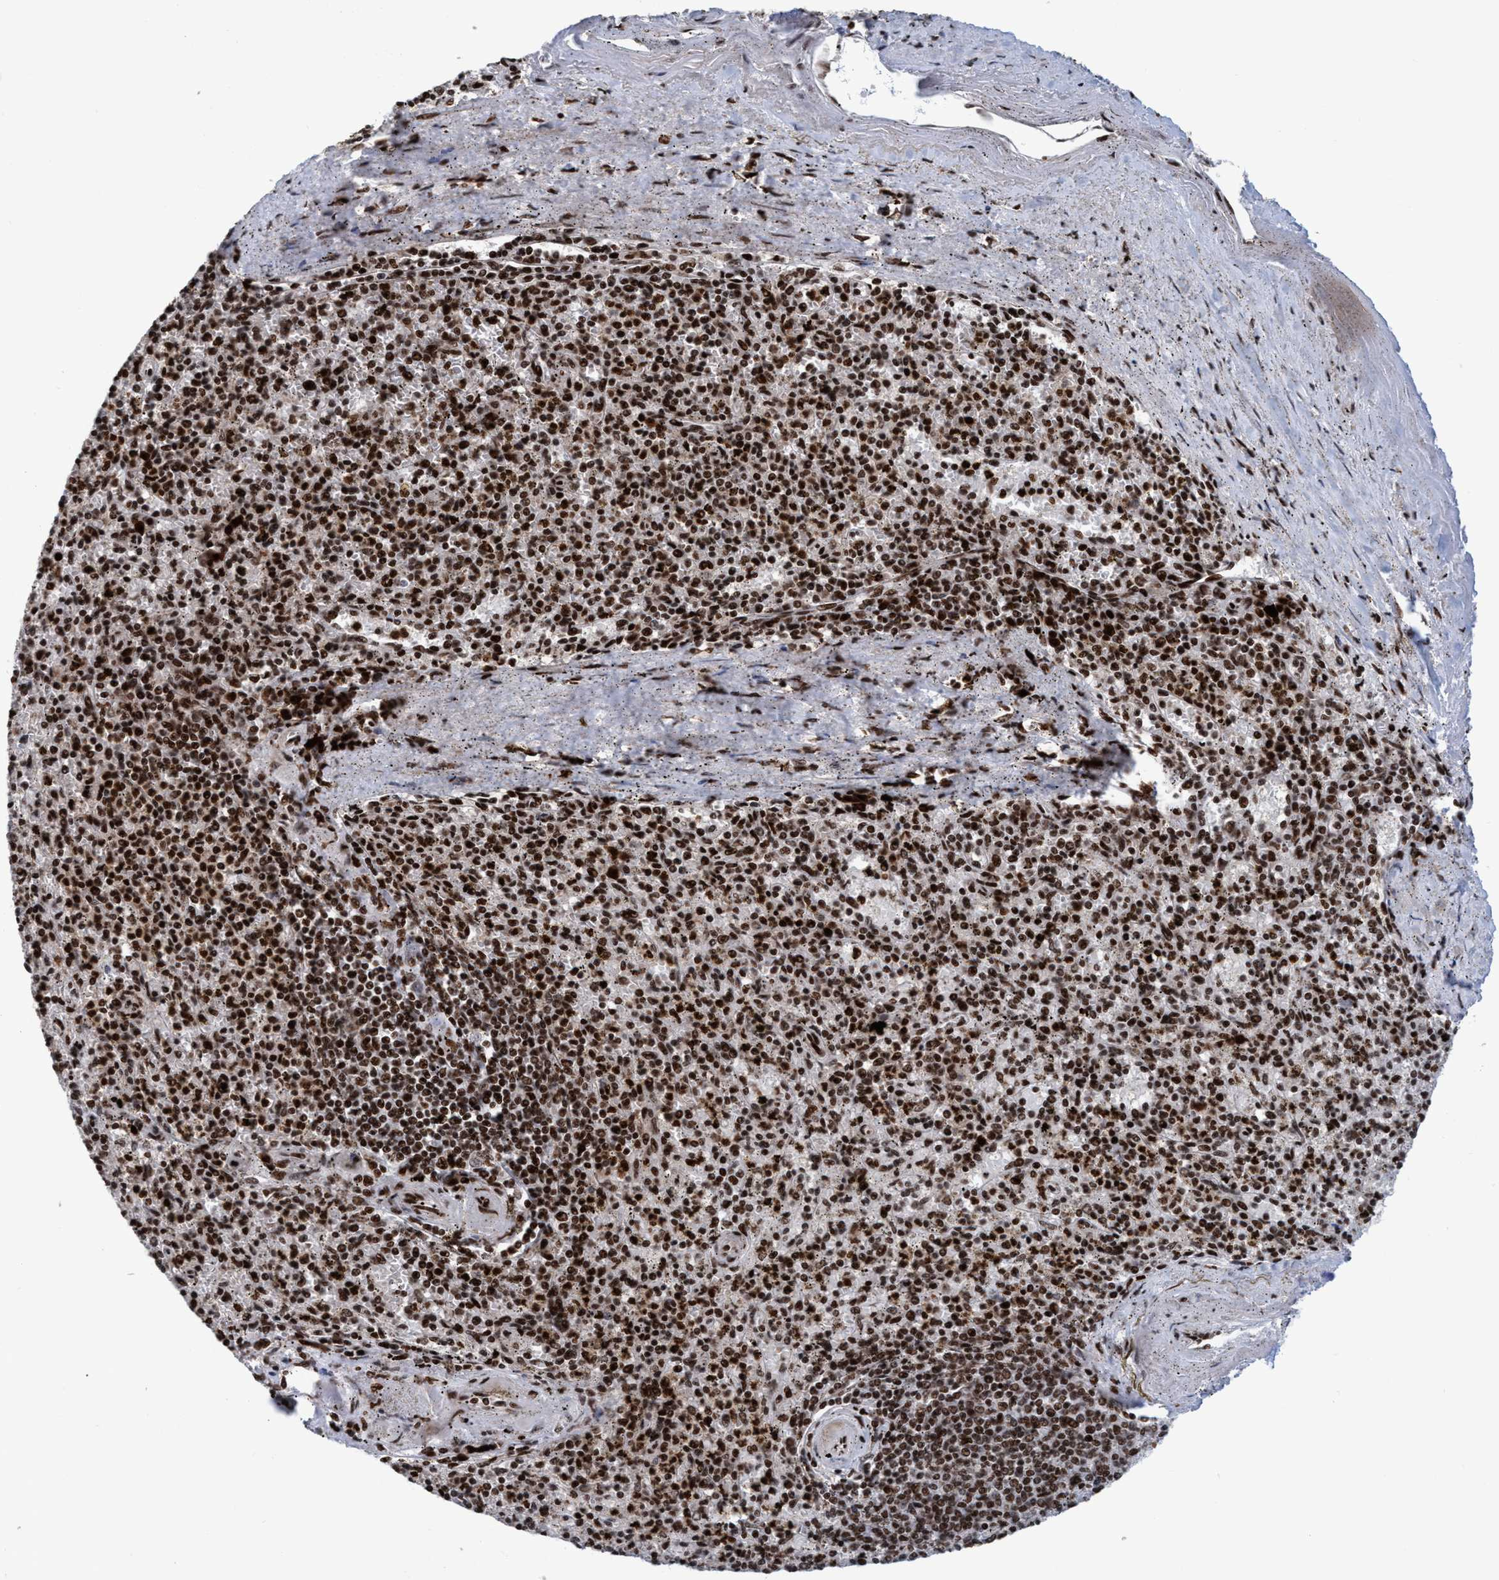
{"staining": {"intensity": "strong", "quantity": ">75%", "location": "nuclear"}, "tissue": "spleen", "cell_type": "Cells in red pulp", "image_type": "normal", "snomed": [{"axis": "morphology", "description": "Normal tissue, NOS"}, {"axis": "topography", "description": "Spleen"}], "caption": "The micrograph demonstrates a brown stain indicating the presence of a protein in the nuclear of cells in red pulp in spleen. The staining was performed using DAB (3,3'-diaminobenzidine), with brown indicating positive protein expression. Nuclei are stained blue with hematoxylin.", "gene": "TOPBP1", "patient": {"sex": "male", "age": 72}}